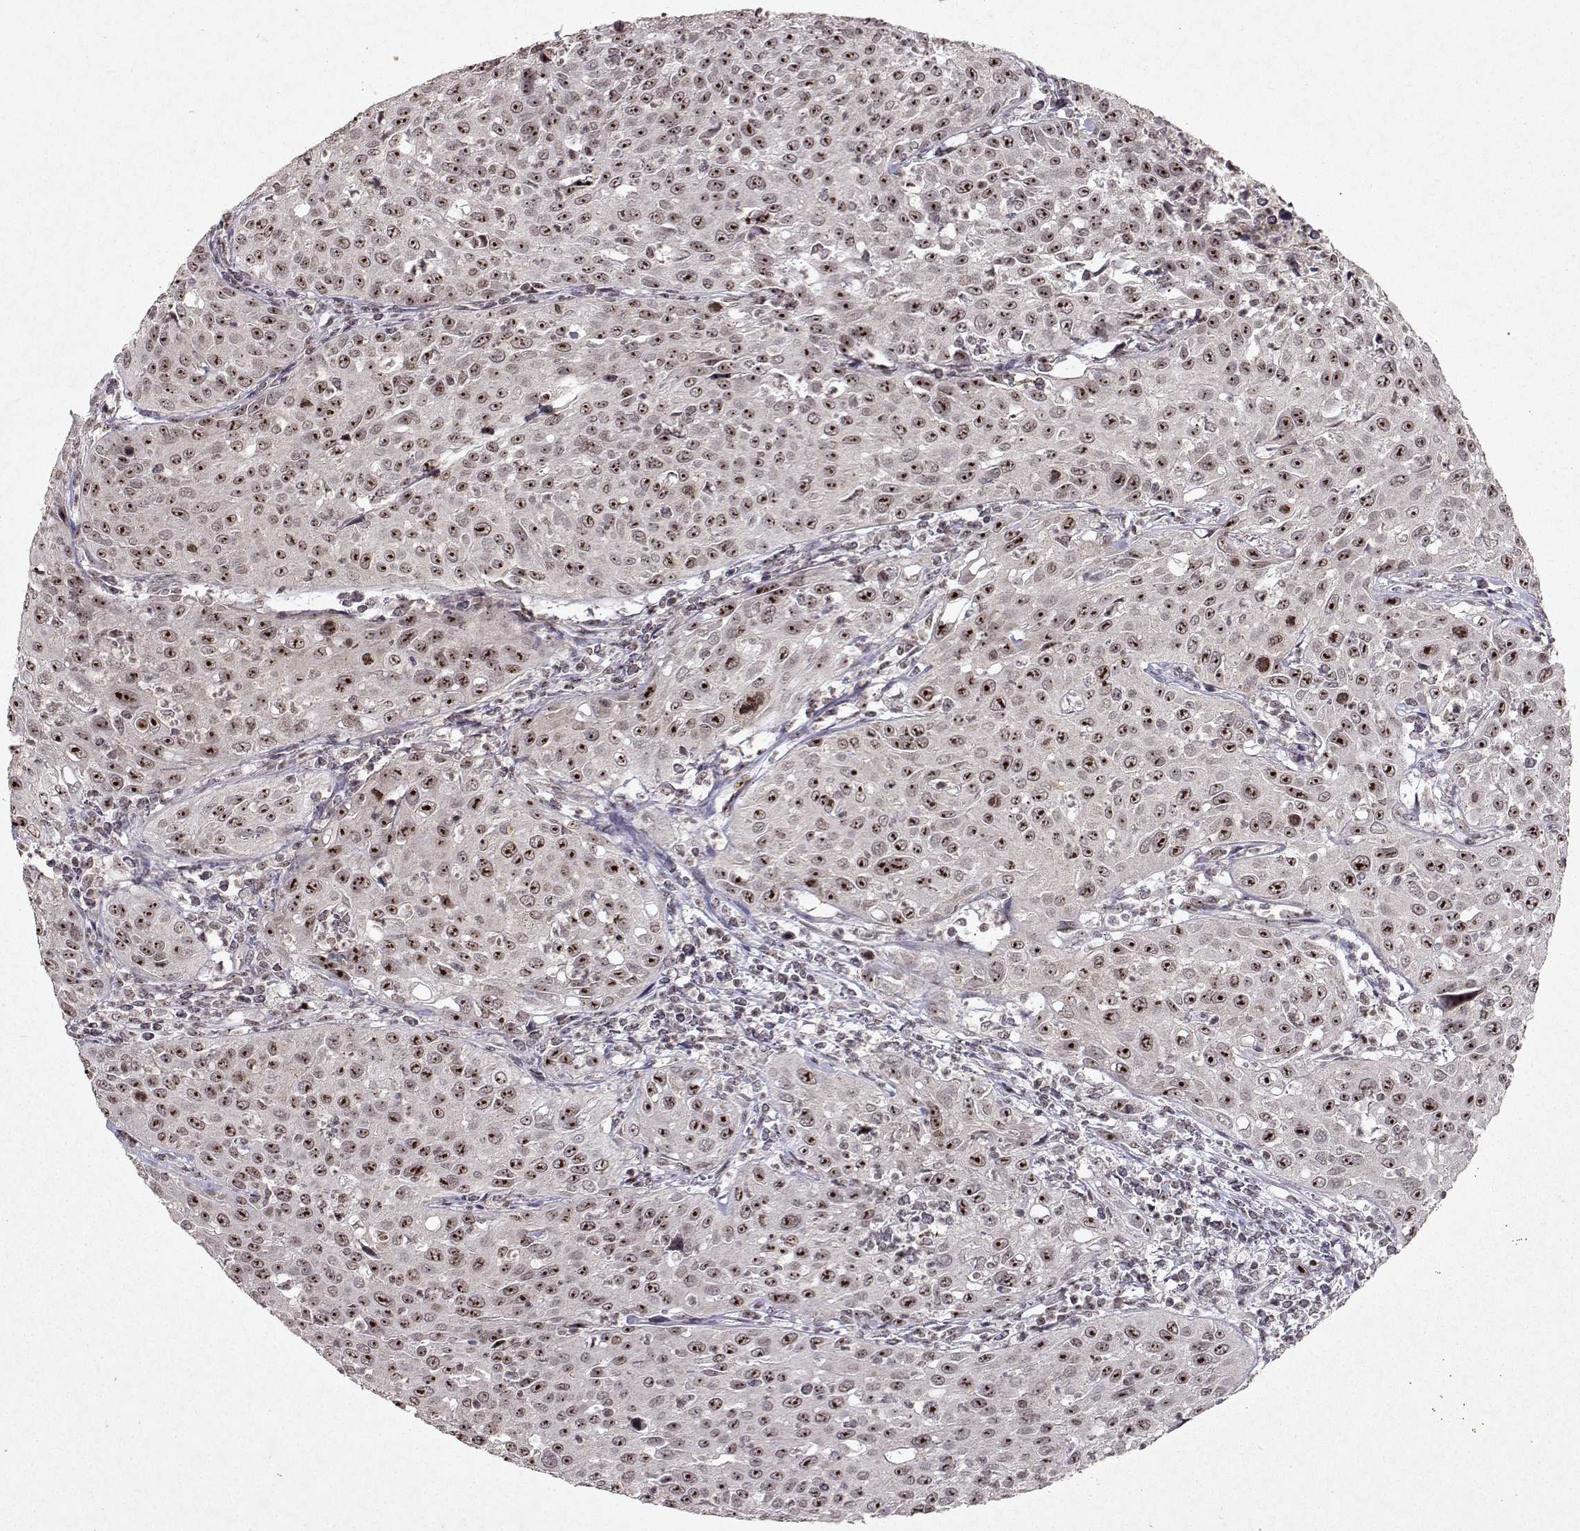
{"staining": {"intensity": "strong", "quantity": ">75%", "location": "nuclear"}, "tissue": "cervical cancer", "cell_type": "Tumor cells", "image_type": "cancer", "snomed": [{"axis": "morphology", "description": "Squamous cell carcinoma, NOS"}, {"axis": "topography", "description": "Cervix"}], "caption": "Immunohistochemistry (DAB (3,3'-diaminobenzidine)) staining of cervical squamous cell carcinoma reveals strong nuclear protein expression in approximately >75% of tumor cells. The staining is performed using DAB (3,3'-diaminobenzidine) brown chromogen to label protein expression. The nuclei are counter-stained blue using hematoxylin.", "gene": "DDX56", "patient": {"sex": "female", "age": 26}}